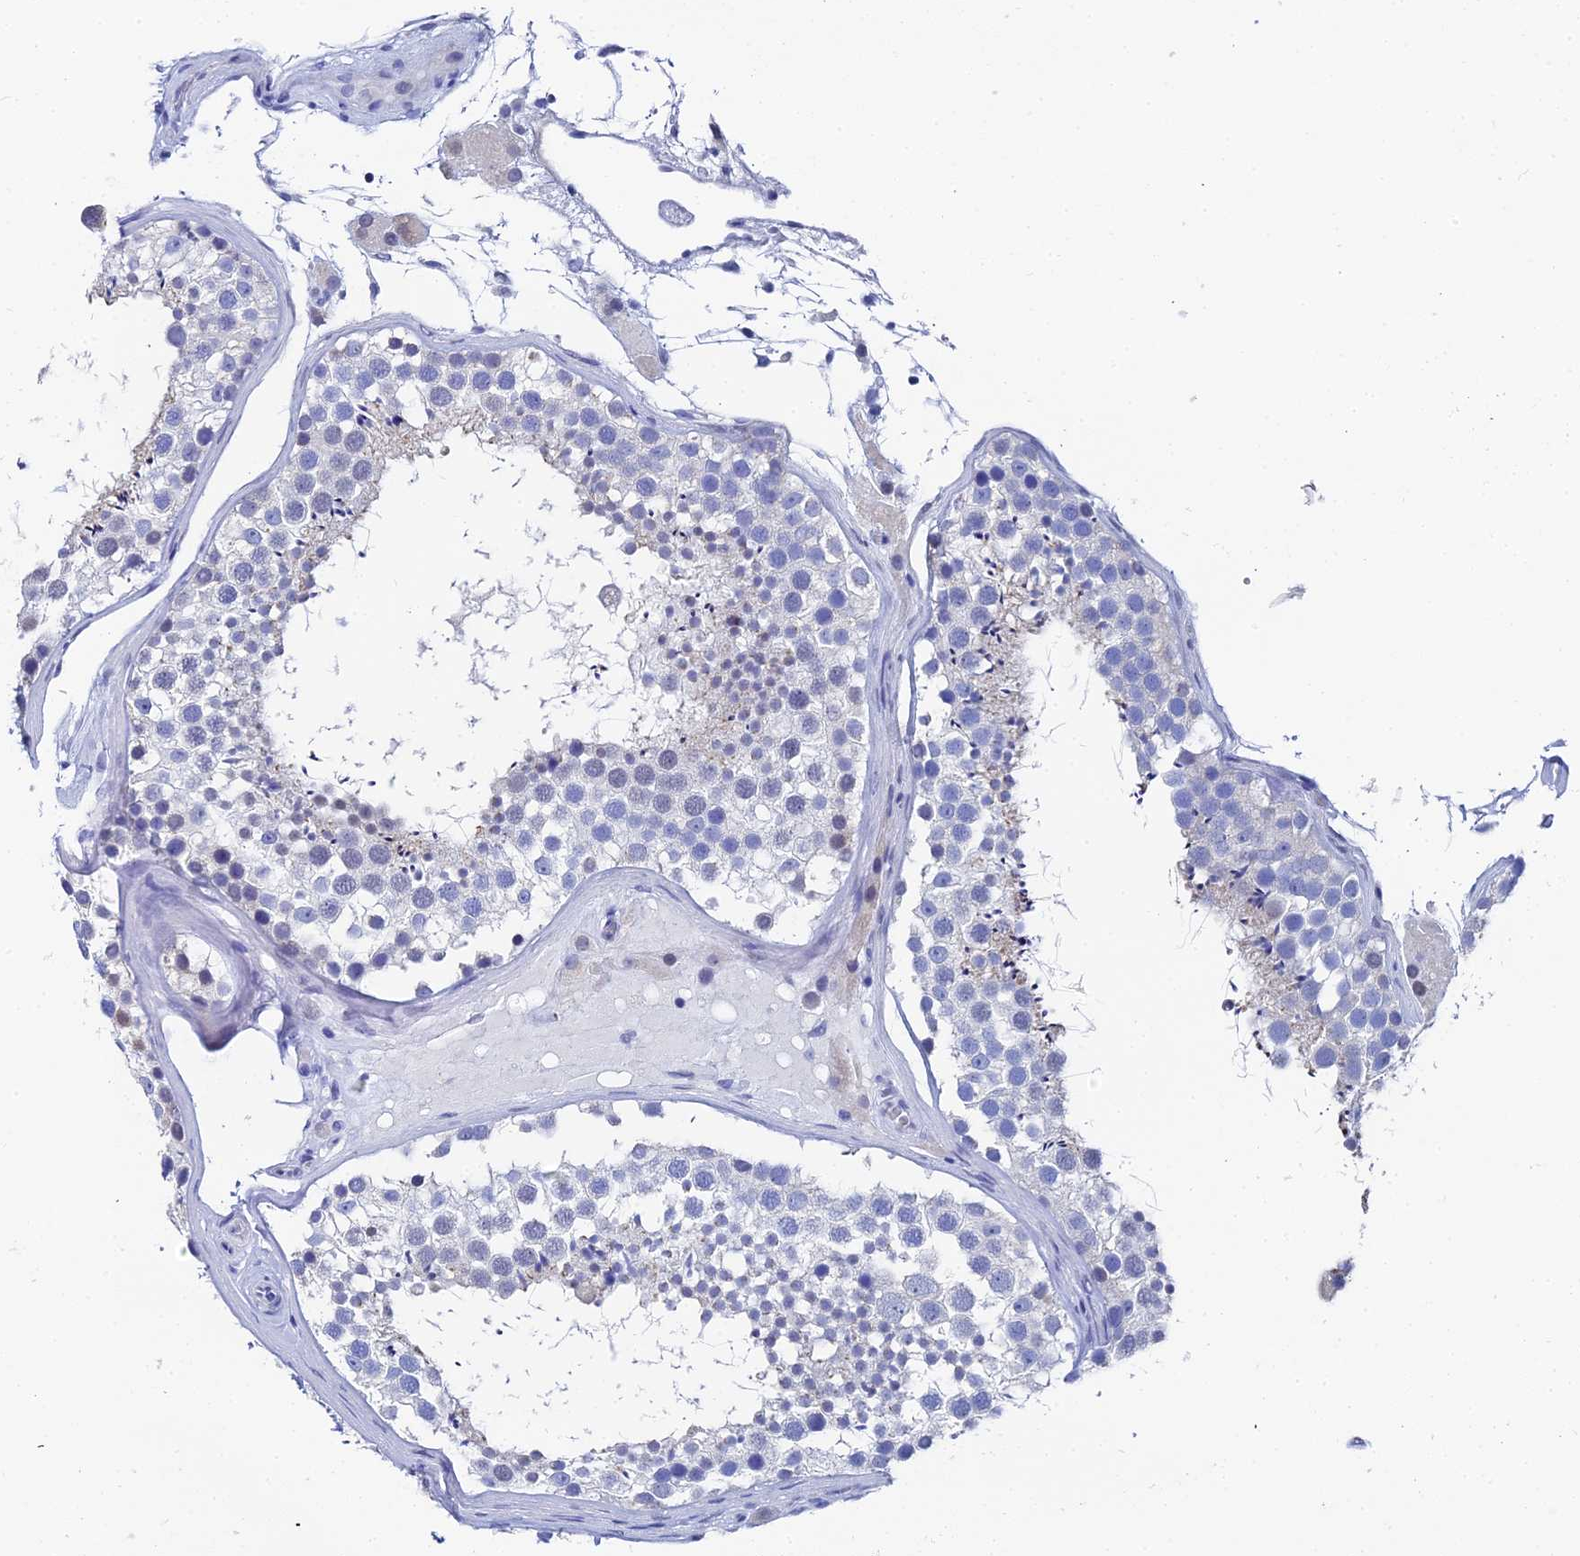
{"staining": {"intensity": "negative", "quantity": "none", "location": "none"}, "tissue": "testis", "cell_type": "Cells in seminiferous ducts", "image_type": "normal", "snomed": [{"axis": "morphology", "description": "Normal tissue, NOS"}, {"axis": "topography", "description": "Testis"}], "caption": "Cells in seminiferous ducts are negative for brown protein staining in benign testis. The staining is performed using DAB brown chromogen with nuclei counter-stained in using hematoxylin.", "gene": "OCM2", "patient": {"sex": "male", "age": 46}}